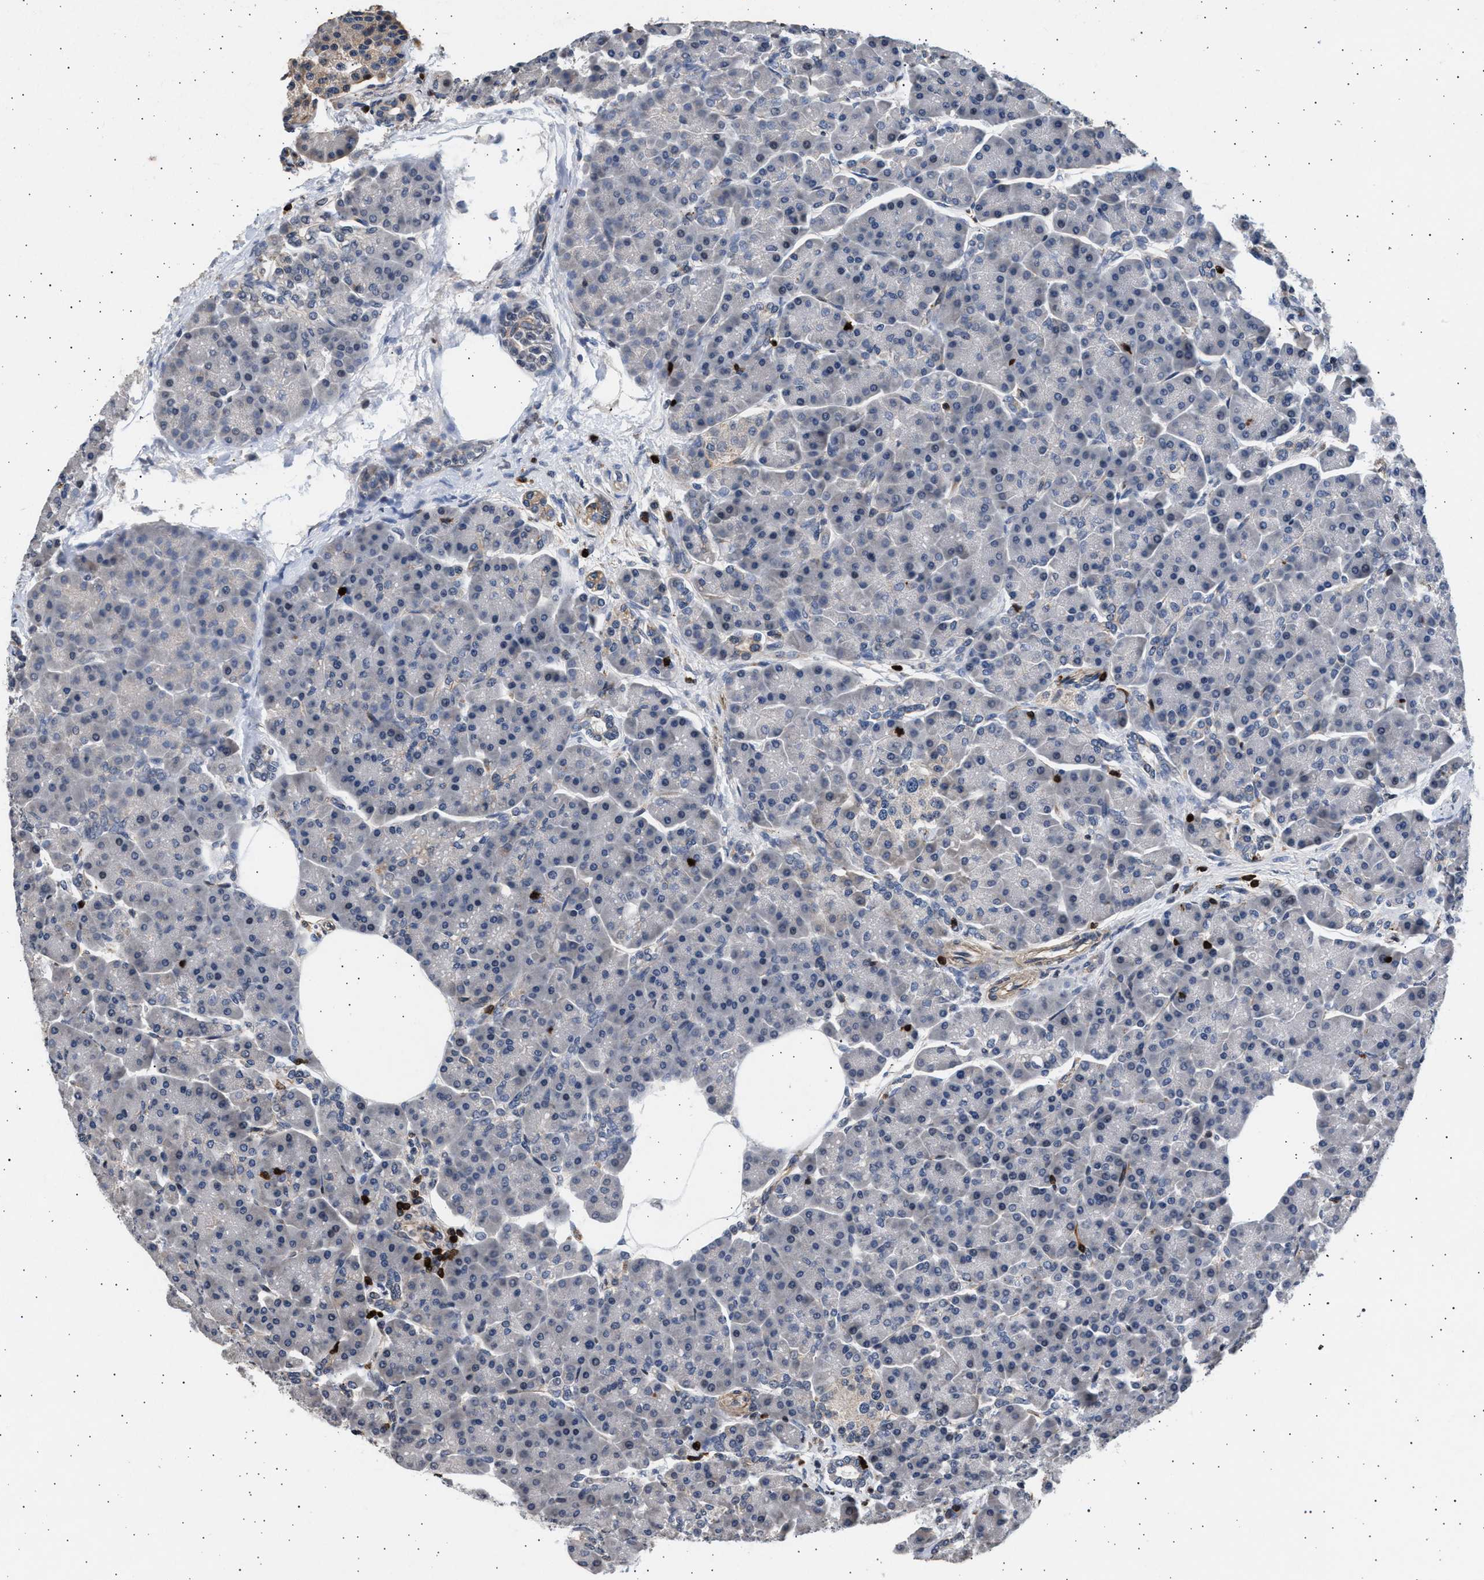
{"staining": {"intensity": "weak", "quantity": "<25%", "location": "cytoplasmic/membranous"}, "tissue": "pancreas", "cell_type": "Exocrine glandular cells", "image_type": "normal", "snomed": [{"axis": "morphology", "description": "Normal tissue, NOS"}, {"axis": "topography", "description": "Pancreas"}], "caption": "This histopathology image is of unremarkable pancreas stained with immunohistochemistry (IHC) to label a protein in brown with the nuclei are counter-stained blue. There is no staining in exocrine glandular cells. (DAB (3,3'-diaminobenzidine) IHC, high magnification).", "gene": "GRAP2", "patient": {"sex": "female", "age": 70}}